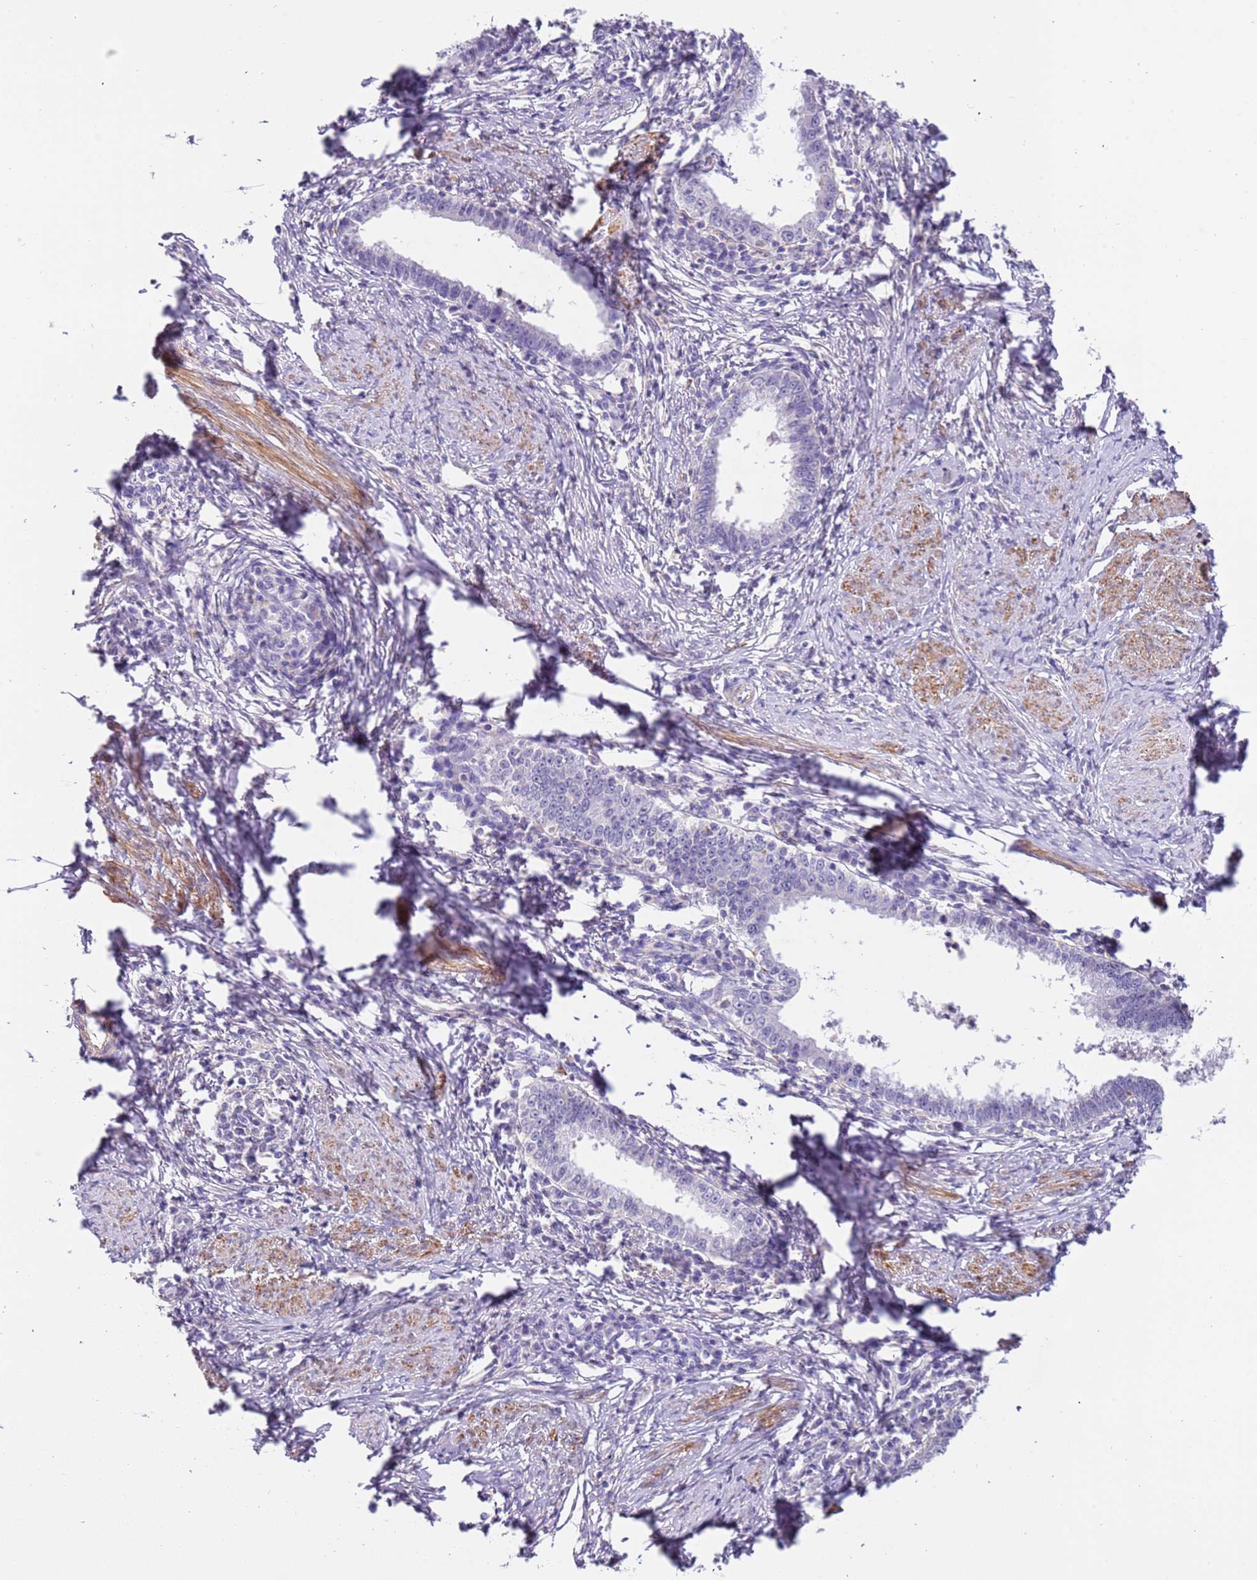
{"staining": {"intensity": "negative", "quantity": "none", "location": "none"}, "tissue": "cervical cancer", "cell_type": "Tumor cells", "image_type": "cancer", "snomed": [{"axis": "morphology", "description": "Adenocarcinoma, NOS"}, {"axis": "topography", "description": "Cervix"}], "caption": "IHC image of human adenocarcinoma (cervical) stained for a protein (brown), which shows no positivity in tumor cells. (DAB immunohistochemistry, high magnification).", "gene": "PCGF2", "patient": {"sex": "female", "age": 36}}